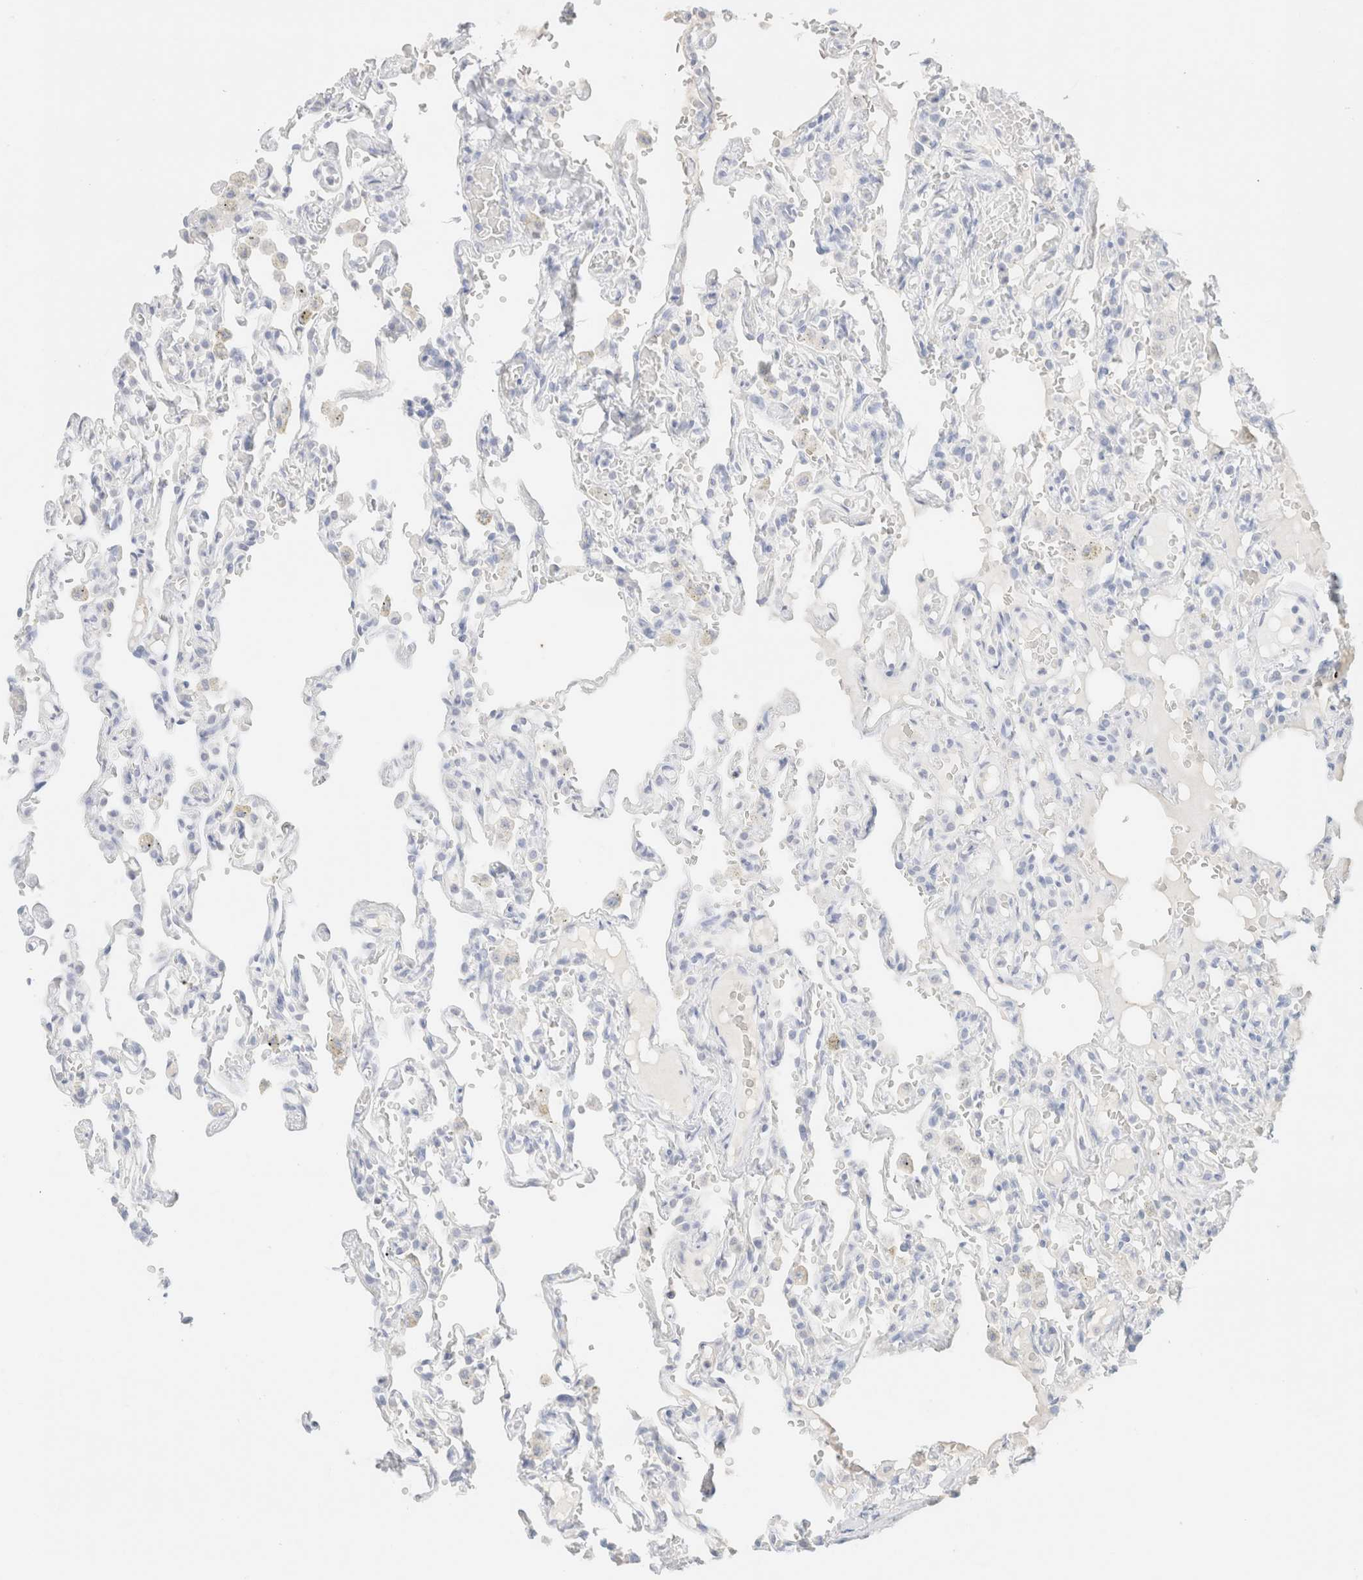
{"staining": {"intensity": "negative", "quantity": "none", "location": "none"}, "tissue": "lung", "cell_type": "Alveolar cells", "image_type": "normal", "snomed": [{"axis": "morphology", "description": "Normal tissue, NOS"}, {"axis": "topography", "description": "Lung"}], "caption": "The immunohistochemistry photomicrograph has no significant staining in alveolar cells of lung.", "gene": "CPA1", "patient": {"sex": "male", "age": 21}}